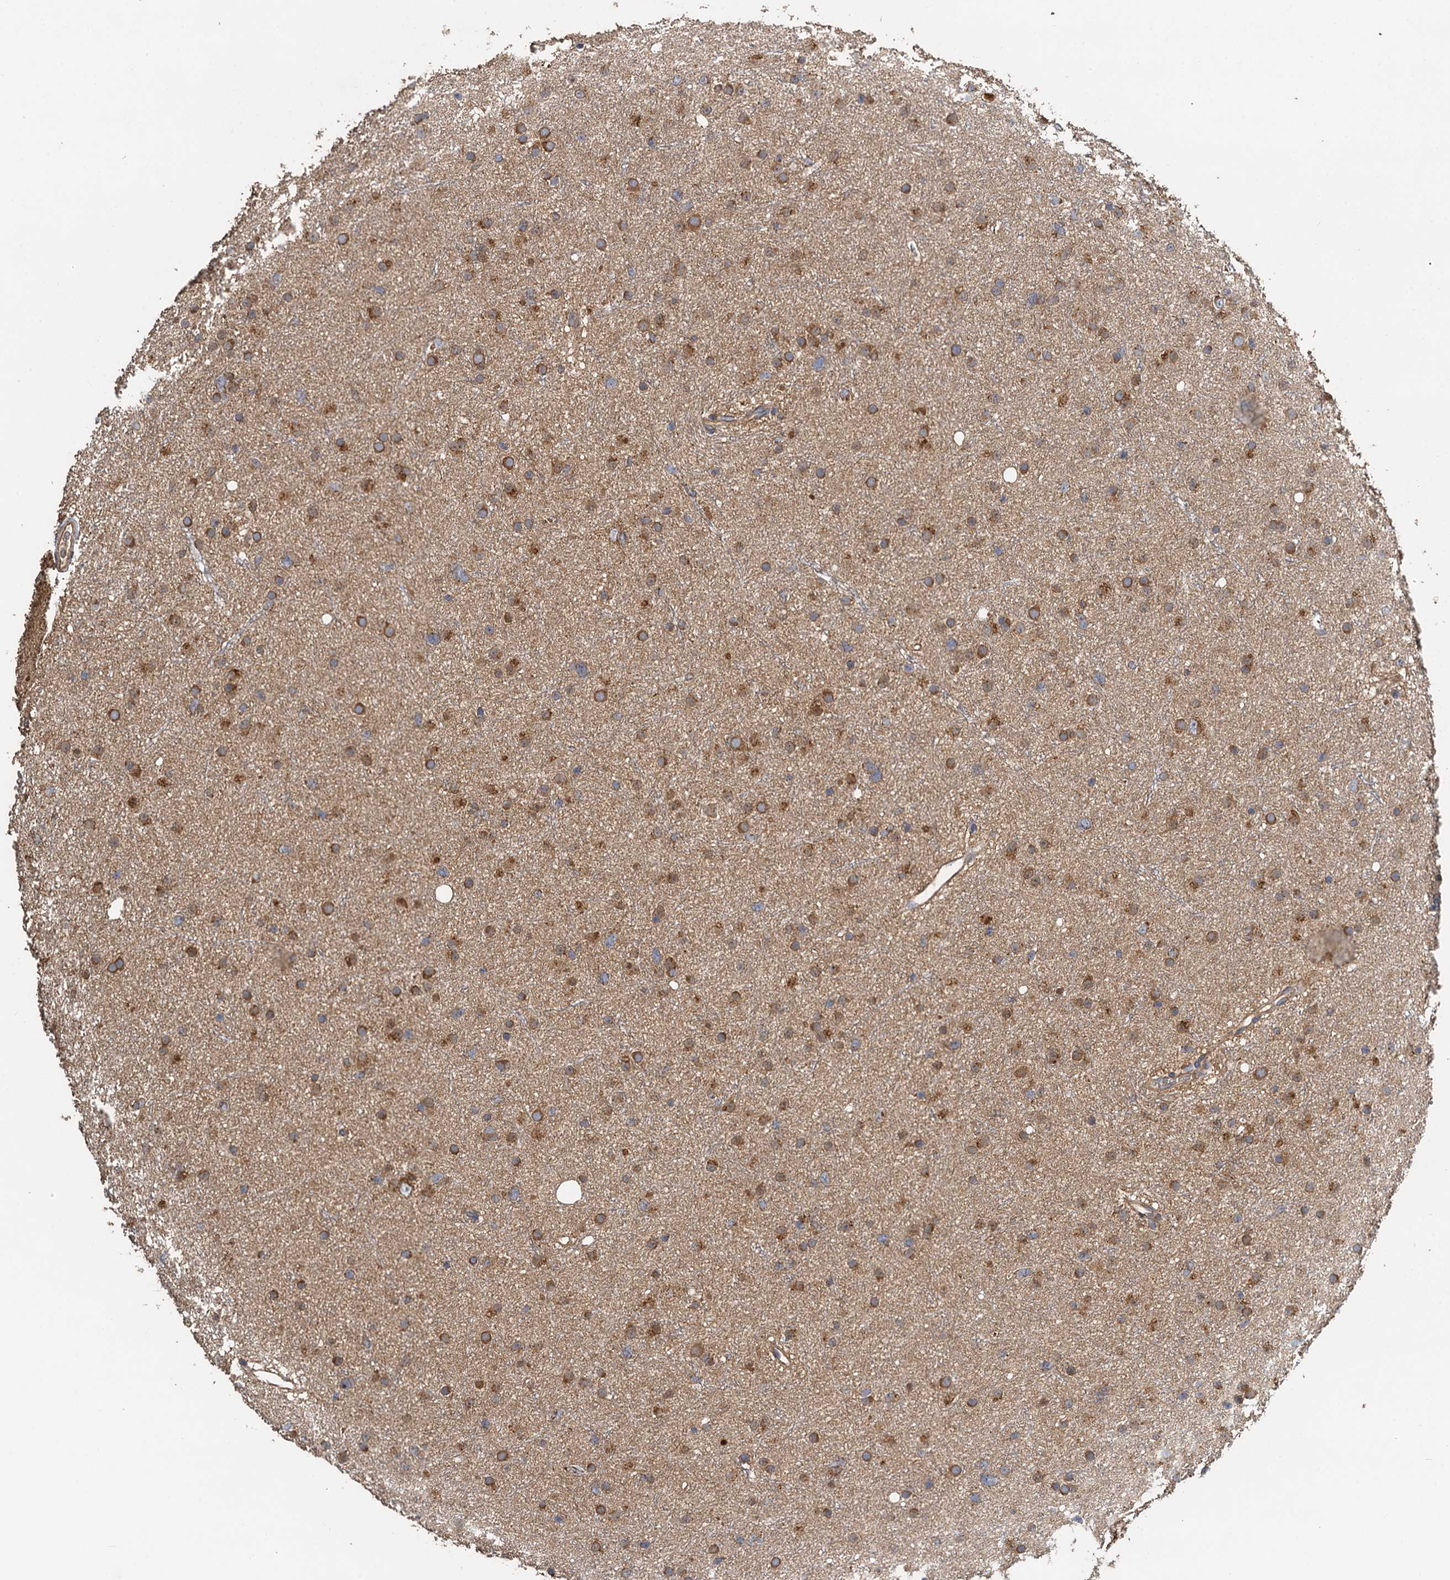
{"staining": {"intensity": "moderate", "quantity": ">75%", "location": "cytoplasmic/membranous"}, "tissue": "glioma", "cell_type": "Tumor cells", "image_type": "cancer", "snomed": [{"axis": "morphology", "description": "Glioma, malignant, Low grade"}, {"axis": "topography", "description": "Cerebral cortex"}], "caption": "A medium amount of moderate cytoplasmic/membranous positivity is identified in about >75% of tumor cells in malignant glioma (low-grade) tissue. Using DAB (3,3'-diaminobenzidine) (brown) and hematoxylin (blue) stains, captured at high magnification using brightfield microscopy.", "gene": "SDS", "patient": {"sex": "female", "age": 39}}